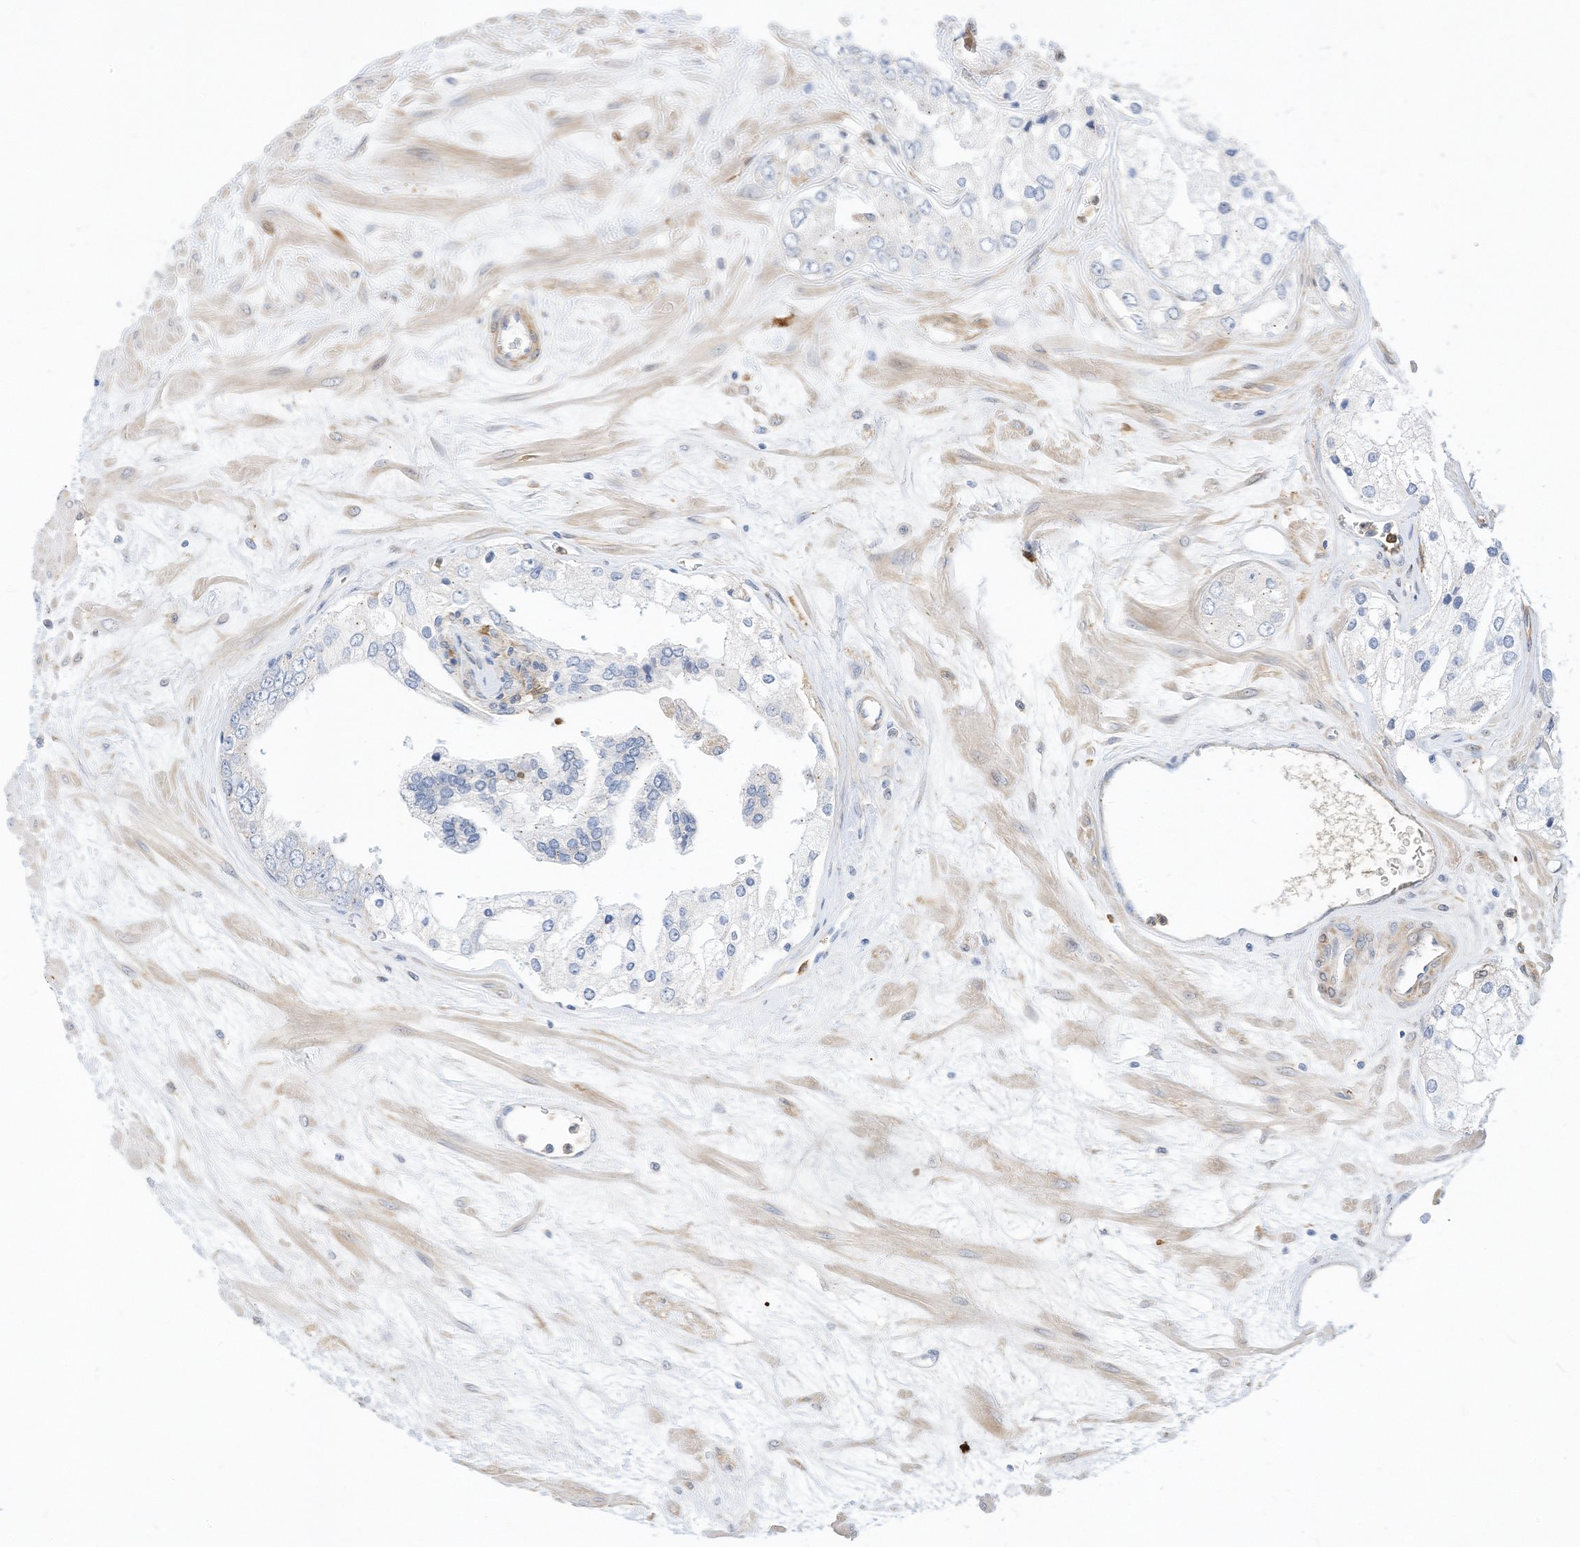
{"staining": {"intensity": "negative", "quantity": "none", "location": "none"}, "tissue": "prostate cancer", "cell_type": "Tumor cells", "image_type": "cancer", "snomed": [{"axis": "morphology", "description": "Adenocarcinoma, High grade"}, {"axis": "topography", "description": "Prostate"}], "caption": "Tumor cells are negative for protein expression in human prostate cancer (high-grade adenocarcinoma).", "gene": "ATP13A1", "patient": {"sex": "male", "age": 66}}